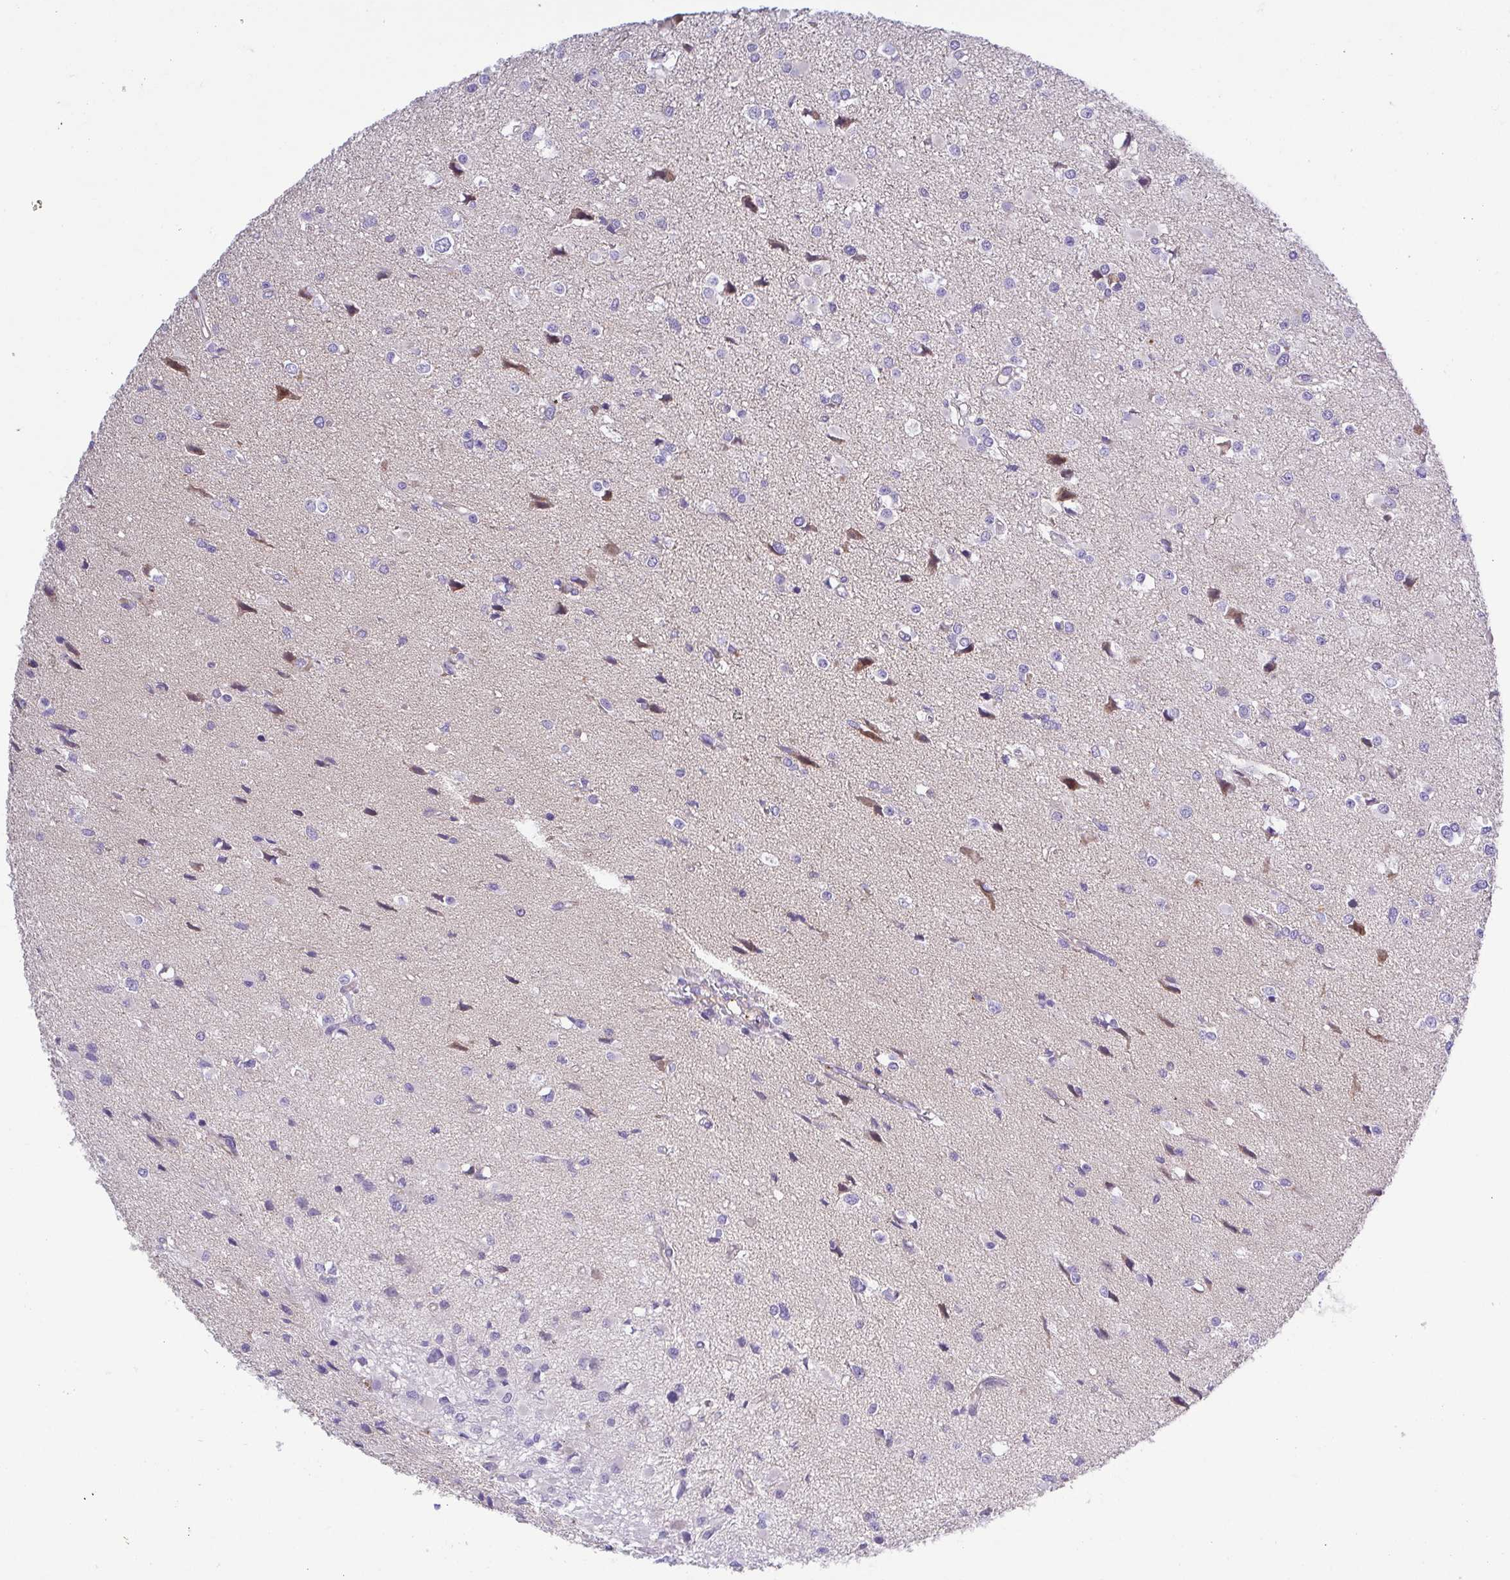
{"staining": {"intensity": "negative", "quantity": "none", "location": "none"}, "tissue": "glioma", "cell_type": "Tumor cells", "image_type": "cancer", "snomed": [{"axis": "morphology", "description": "Glioma, malignant, High grade"}, {"axis": "topography", "description": "Brain"}], "caption": "DAB (3,3'-diaminobenzidine) immunohistochemical staining of glioma demonstrates no significant expression in tumor cells.", "gene": "PRR14L", "patient": {"sex": "male", "age": 54}}